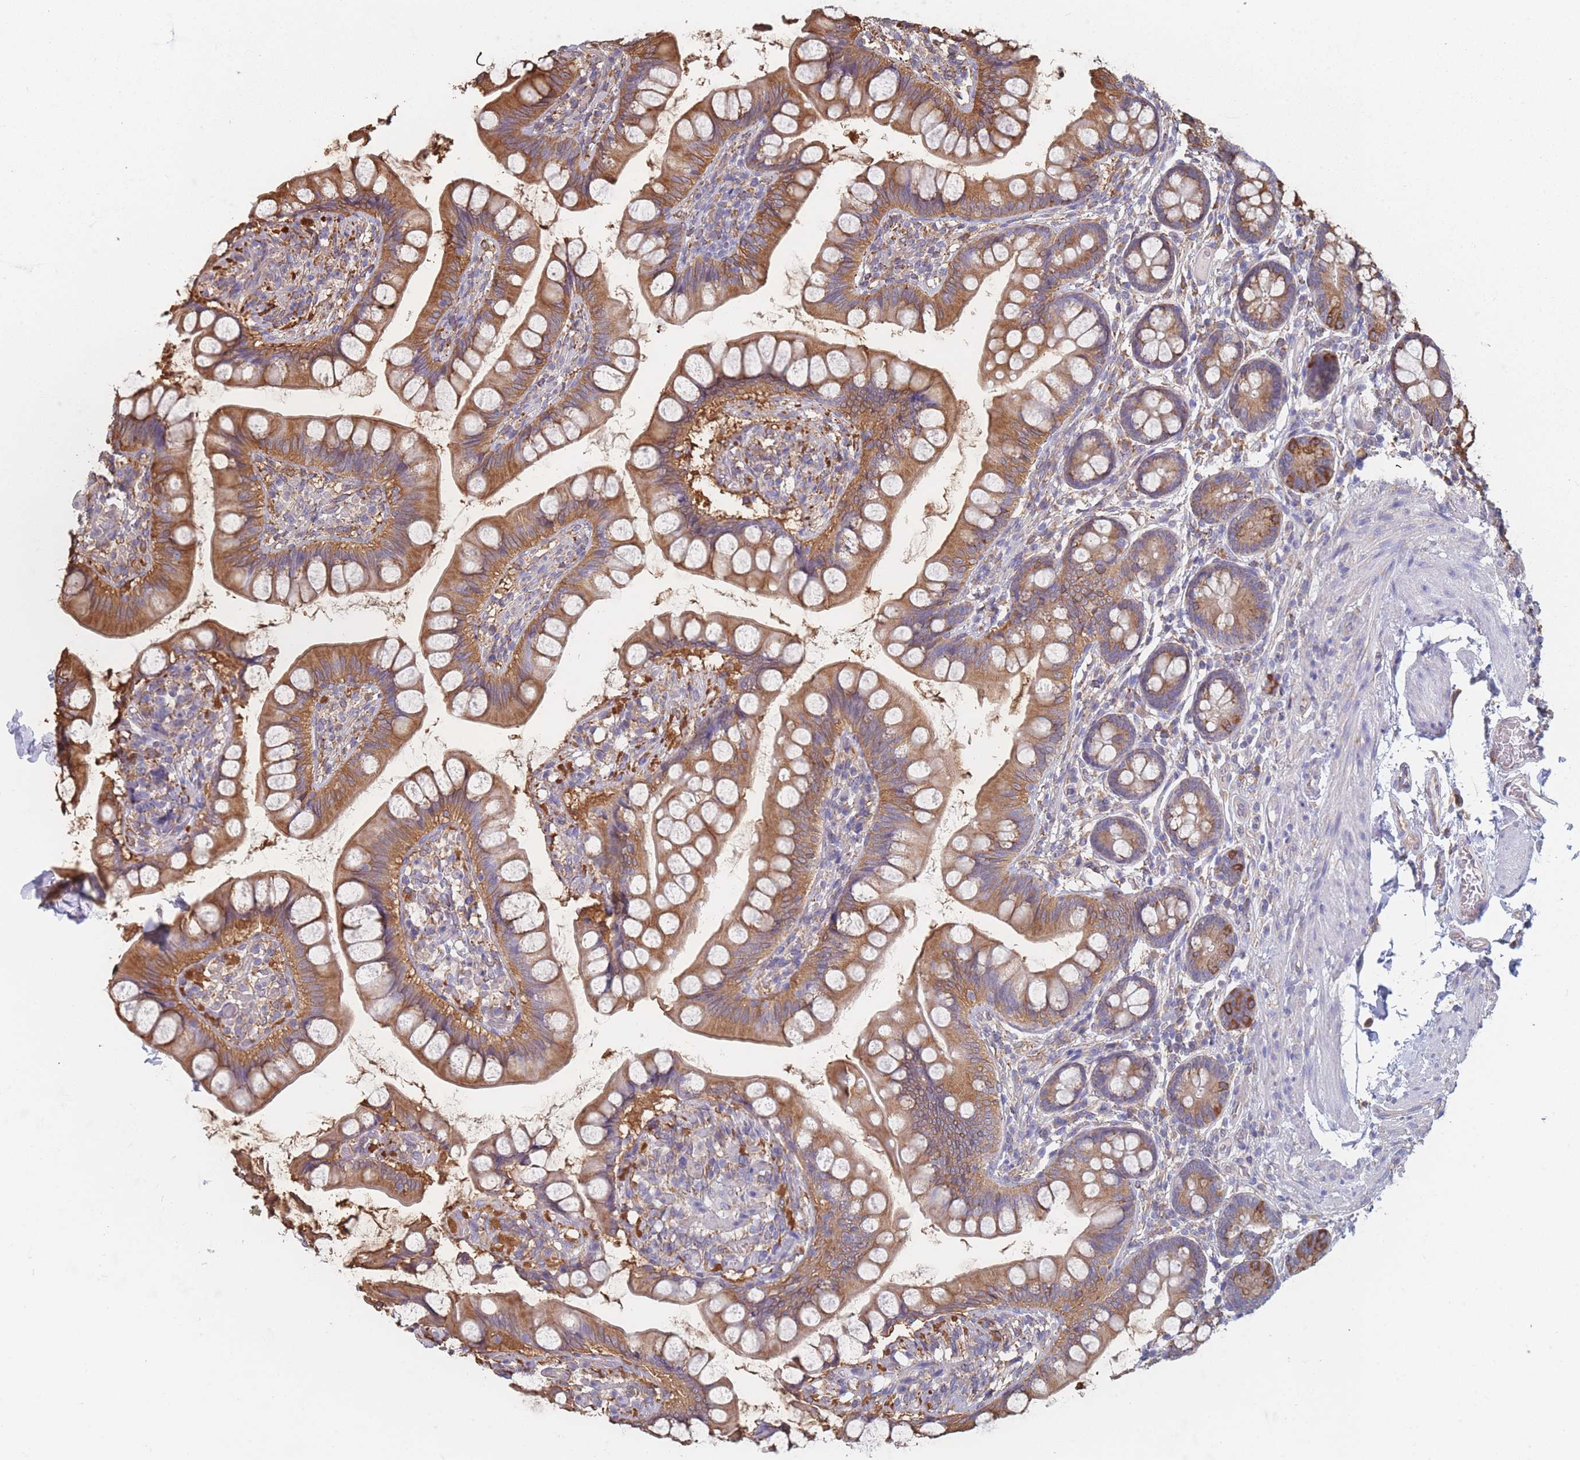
{"staining": {"intensity": "moderate", "quantity": ">75%", "location": "cytoplasmic/membranous"}, "tissue": "small intestine", "cell_type": "Glandular cells", "image_type": "normal", "snomed": [{"axis": "morphology", "description": "Normal tissue, NOS"}, {"axis": "topography", "description": "Small intestine"}], "caption": "The immunohistochemical stain shows moderate cytoplasmic/membranous expression in glandular cells of benign small intestine.", "gene": "OR7C2", "patient": {"sex": "male", "age": 70}}